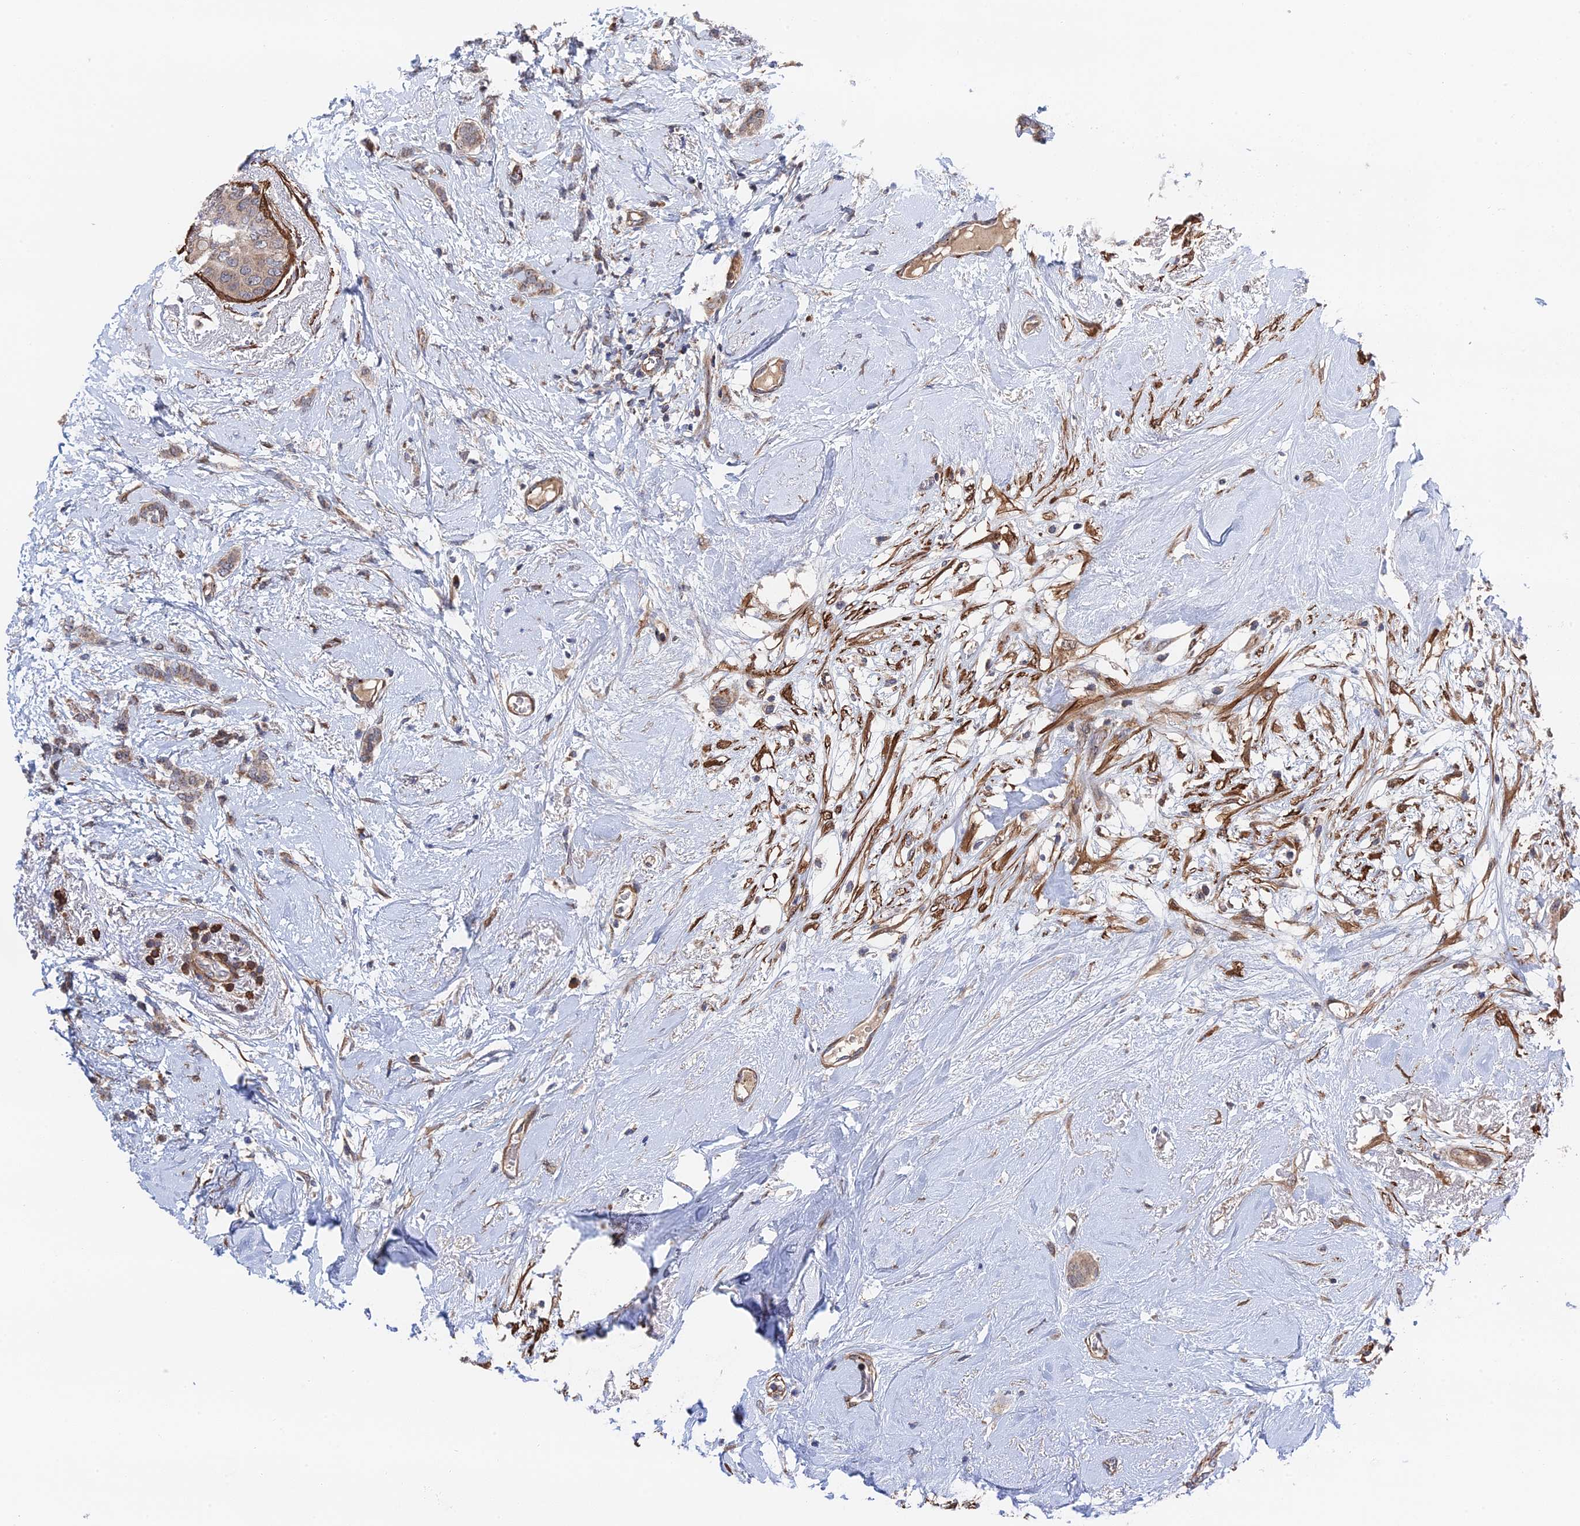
{"staining": {"intensity": "moderate", "quantity": ">75%", "location": "cytoplasmic/membranous"}, "tissue": "breast cancer", "cell_type": "Tumor cells", "image_type": "cancer", "snomed": [{"axis": "morphology", "description": "Duct carcinoma"}, {"axis": "topography", "description": "Breast"}], "caption": "The image displays a brown stain indicating the presence of a protein in the cytoplasmic/membranous of tumor cells in breast infiltrating ductal carcinoma.", "gene": "ZNF320", "patient": {"sex": "female", "age": 72}}